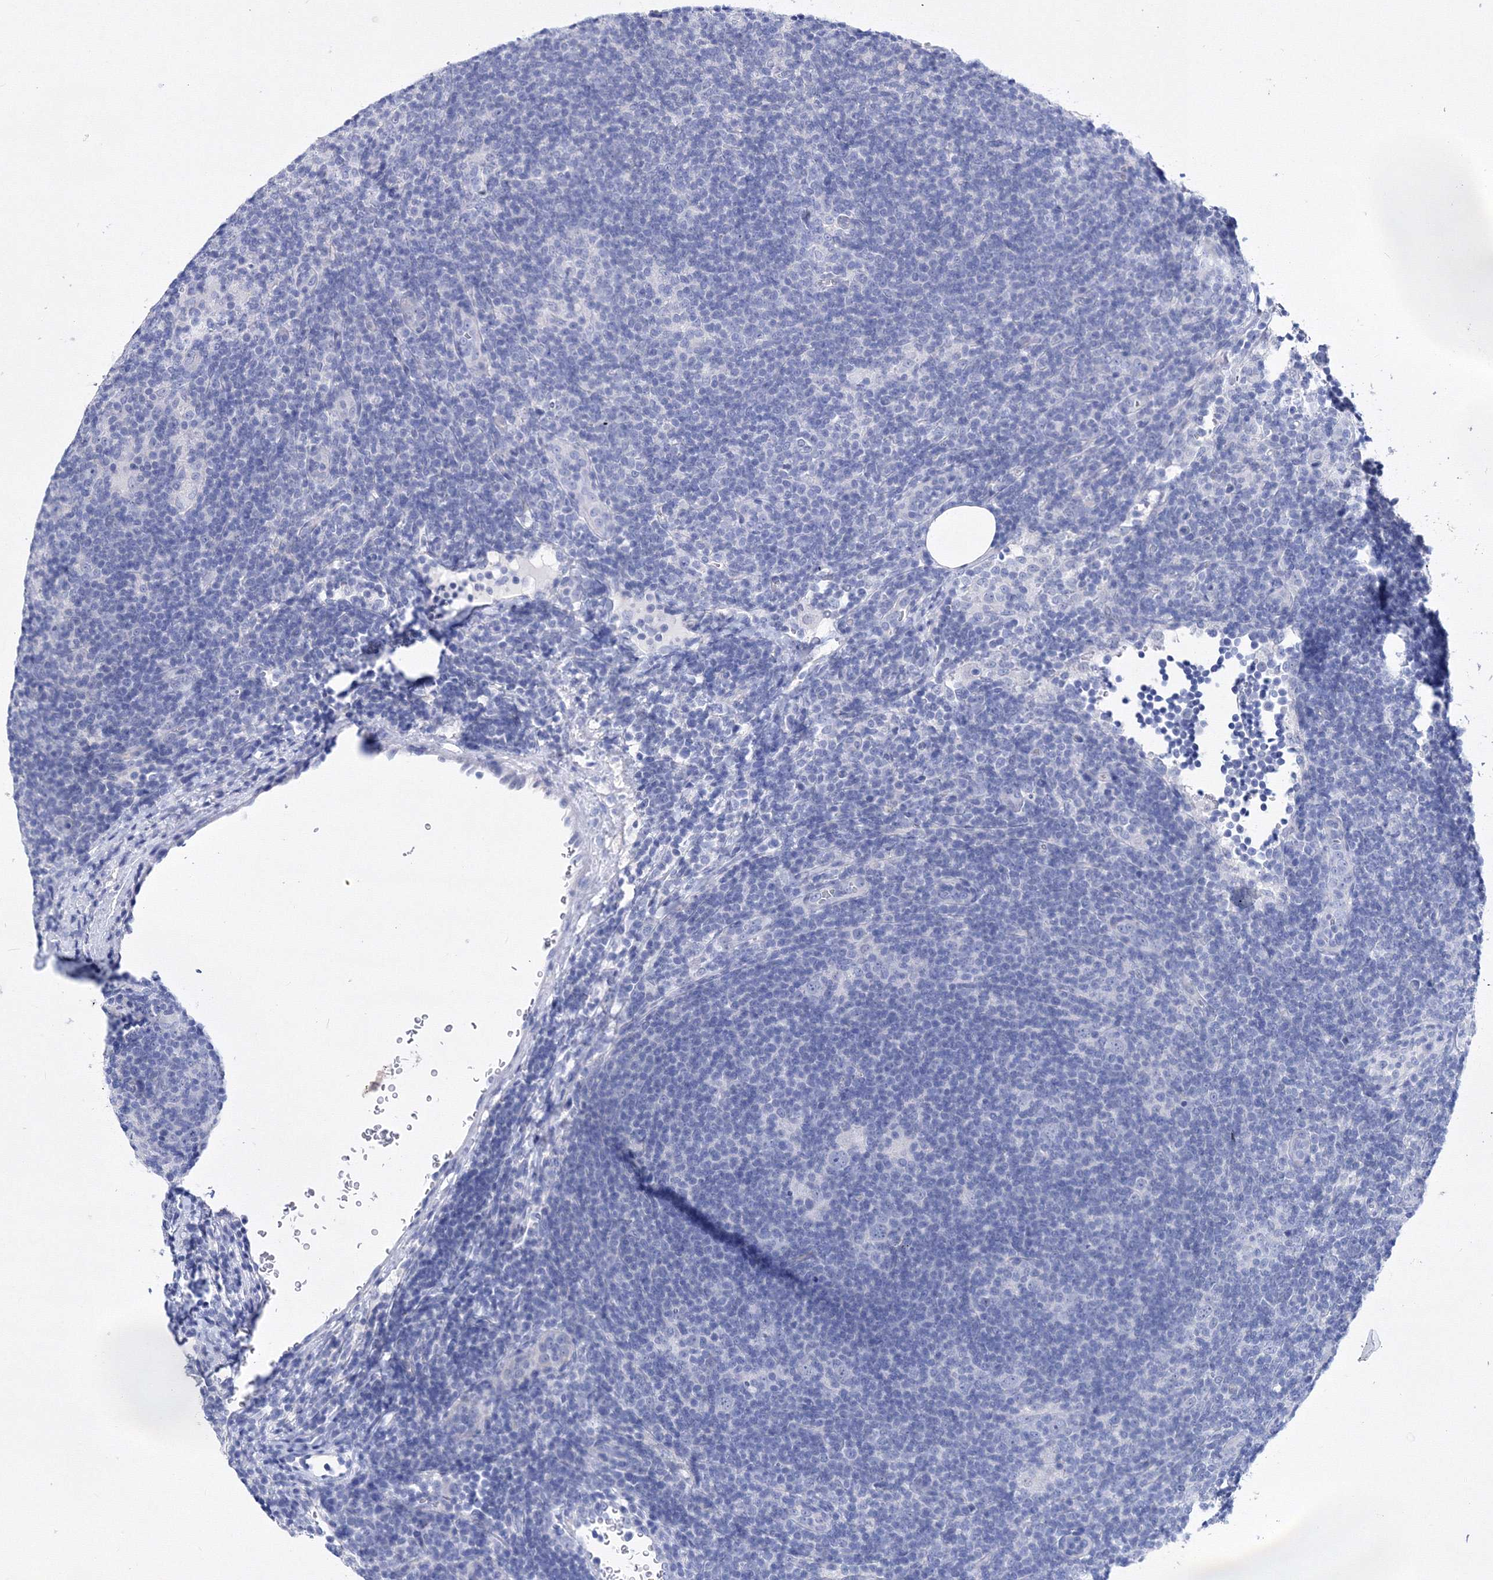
{"staining": {"intensity": "negative", "quantity": "none", "location": "none"}, "tissue": "lymphoma", "cell_type": "Tumor cells", "image_type": "cancer", "snomed": [{"axis": "morphology", "description": "Hodgkin's disease, NOS"}, {"axis": "topography", "description": "Lymph node"}], "caption": "DAB (3,3'-diaminobenzidine) immunohistochemical staining of Hodgkin's disease reveals no significant positivity in tumor cells.", "gene": "GPN1", "patient": {"sex": "female", "age": 57}}